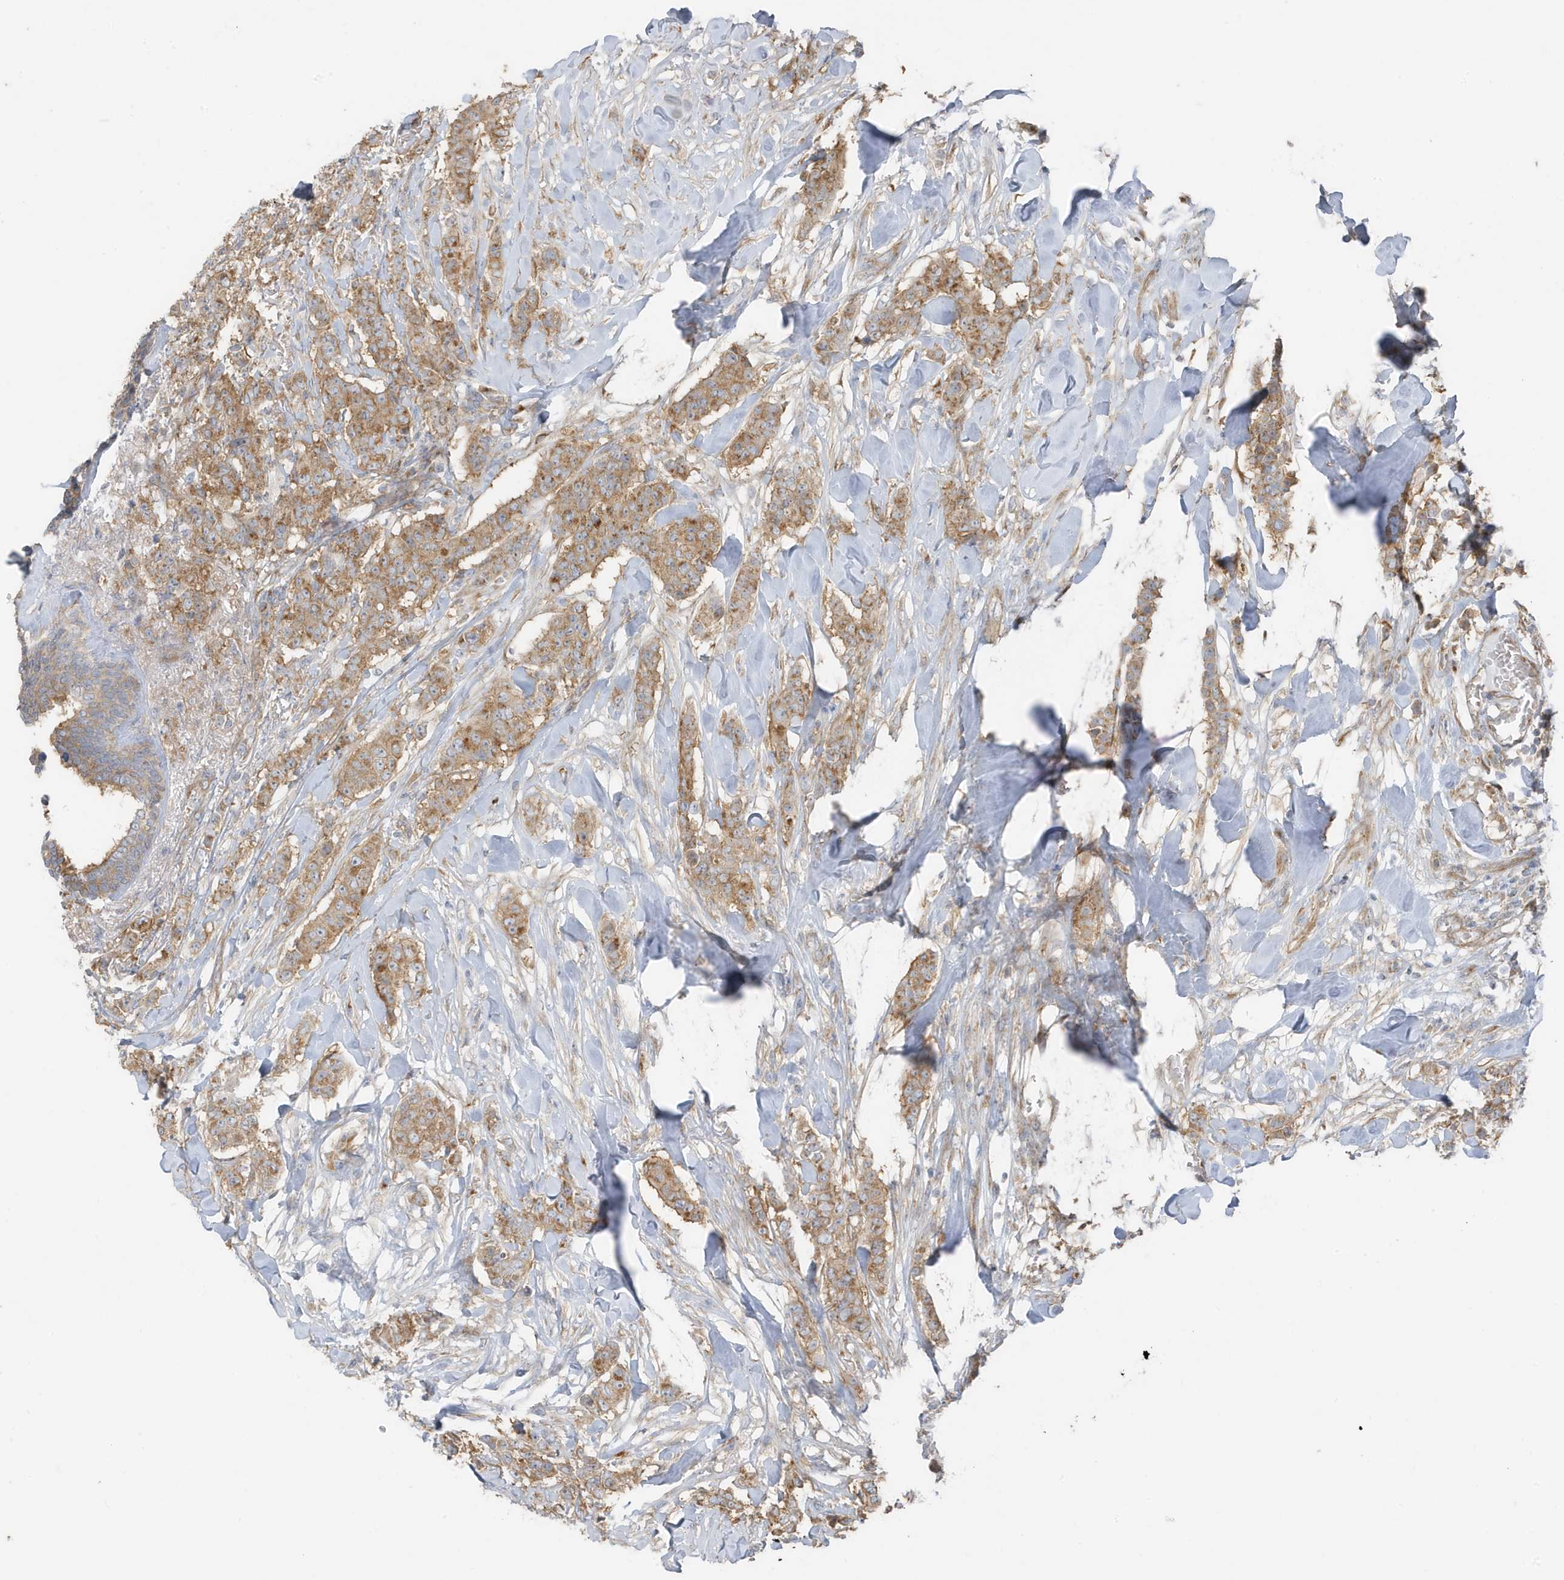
{"staining": {"intensity": "moderate", "quantity": ">75%", "location": "cytoplasmic/membranous"}, "tissue": "breast cancer", "cell_type": "Tumor cells", "image_type": "cancer", "snomed": [{"axis": "morphology", "description": "Duct carcinoma"}, {"axis": "topography", "description": "Breast"}], "caption": "There is medium levels of moderate cytoplasmic/membranous staining in tumor cells of breast infiltrating ductal carcinoma, as demonstrated by immunohistochemical staining (brown color).", "gene": "GOLGA4", "patient": {"sex": "female", "age": 40}}